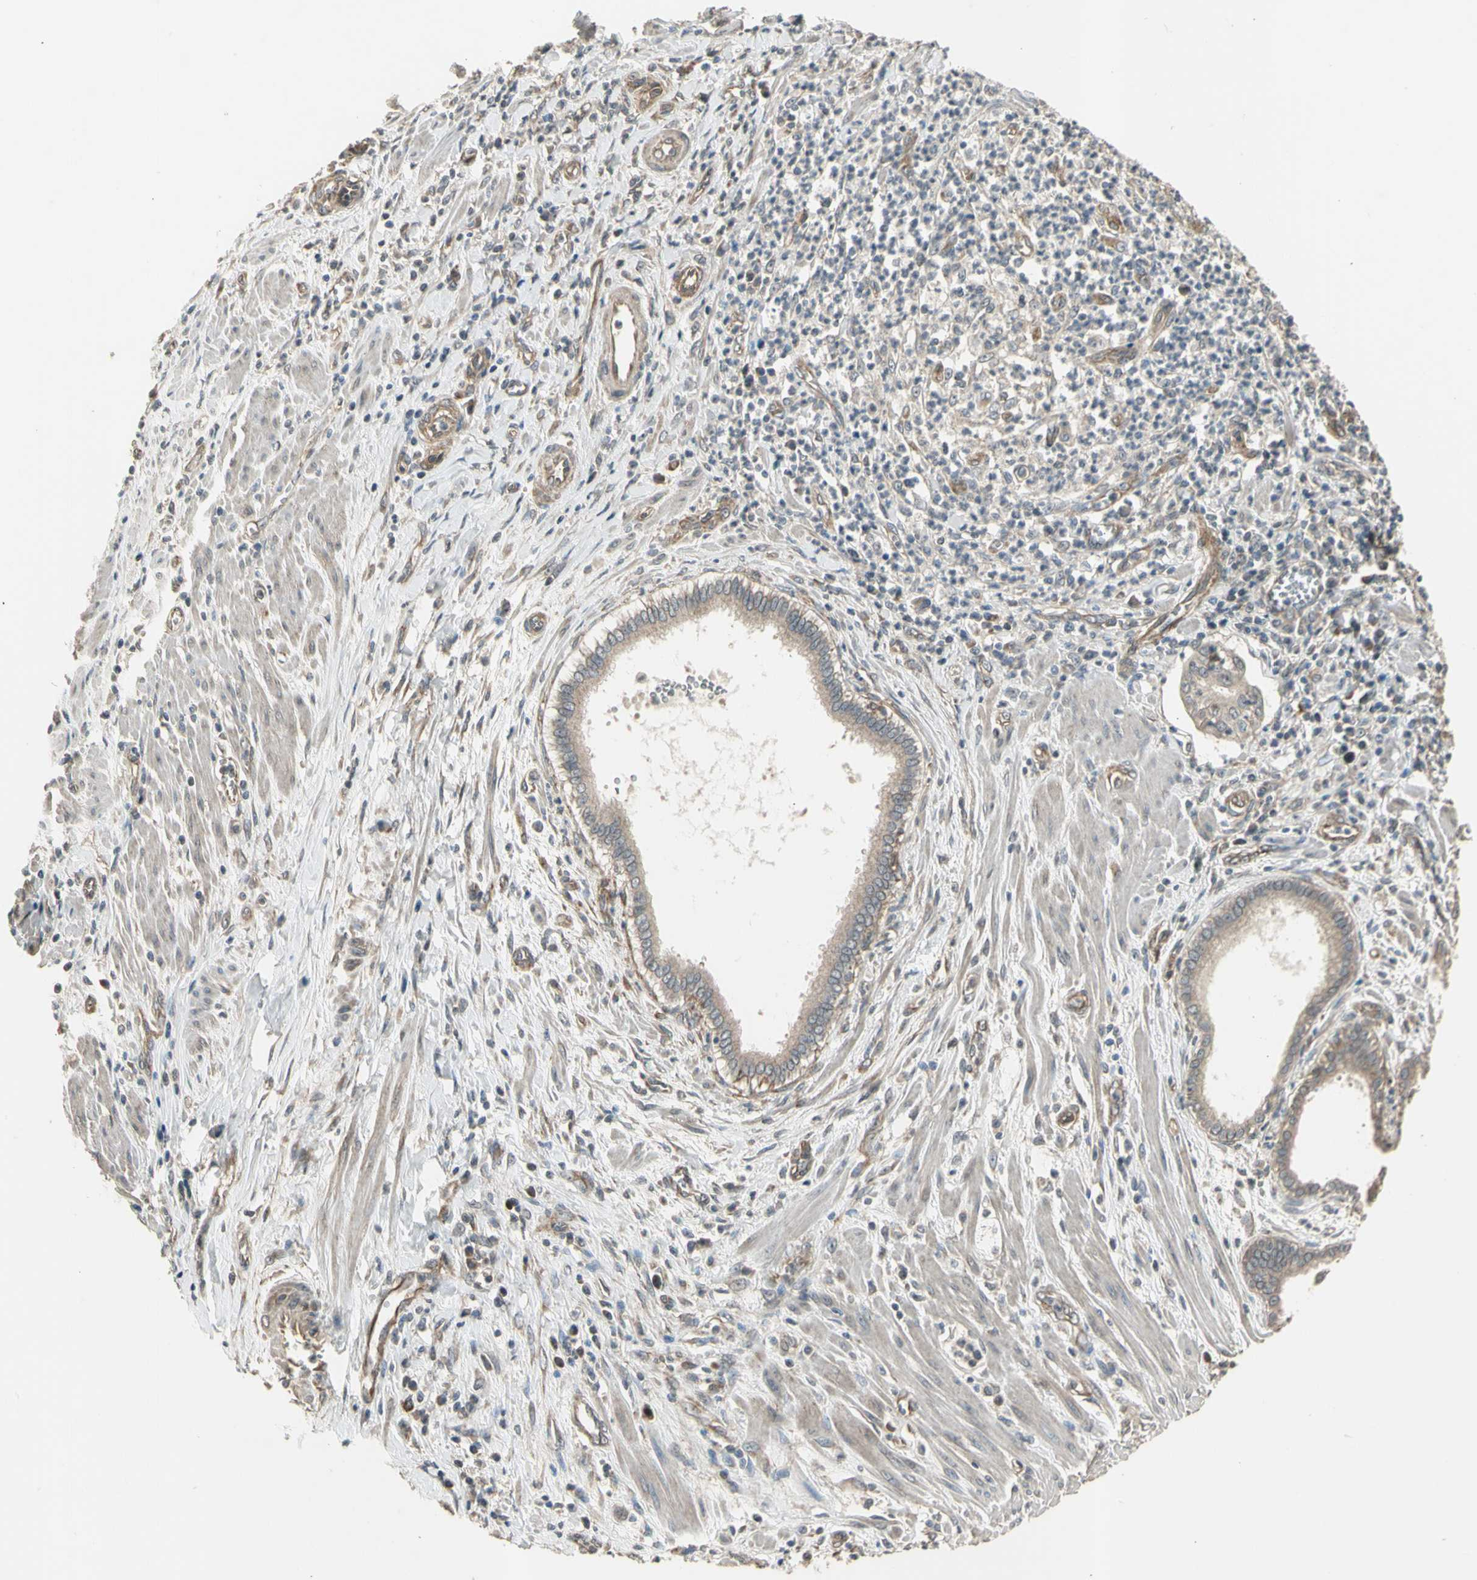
{"staining": {"intensity": "moderate", "quantity": ">75%", "location": "cytoplasmic/membranous"}, "tissue": "pancreatic cancer", "cell_type": "Tumor cells", "image_type": "cancer", "snomed": [{"axis": "morphology", "description": "Normal tissue, NOS"}, {"axis": "topography", "description": "Lymph node"}], "caption": "Immunohistochemistry of pancreatic cancer exhibits medium levels of moderate cytoplasmic/membranous staining in about >75% of tumor cells.", "gene": "EFNB2", "patient": {"sex": "male", "age": 50}}